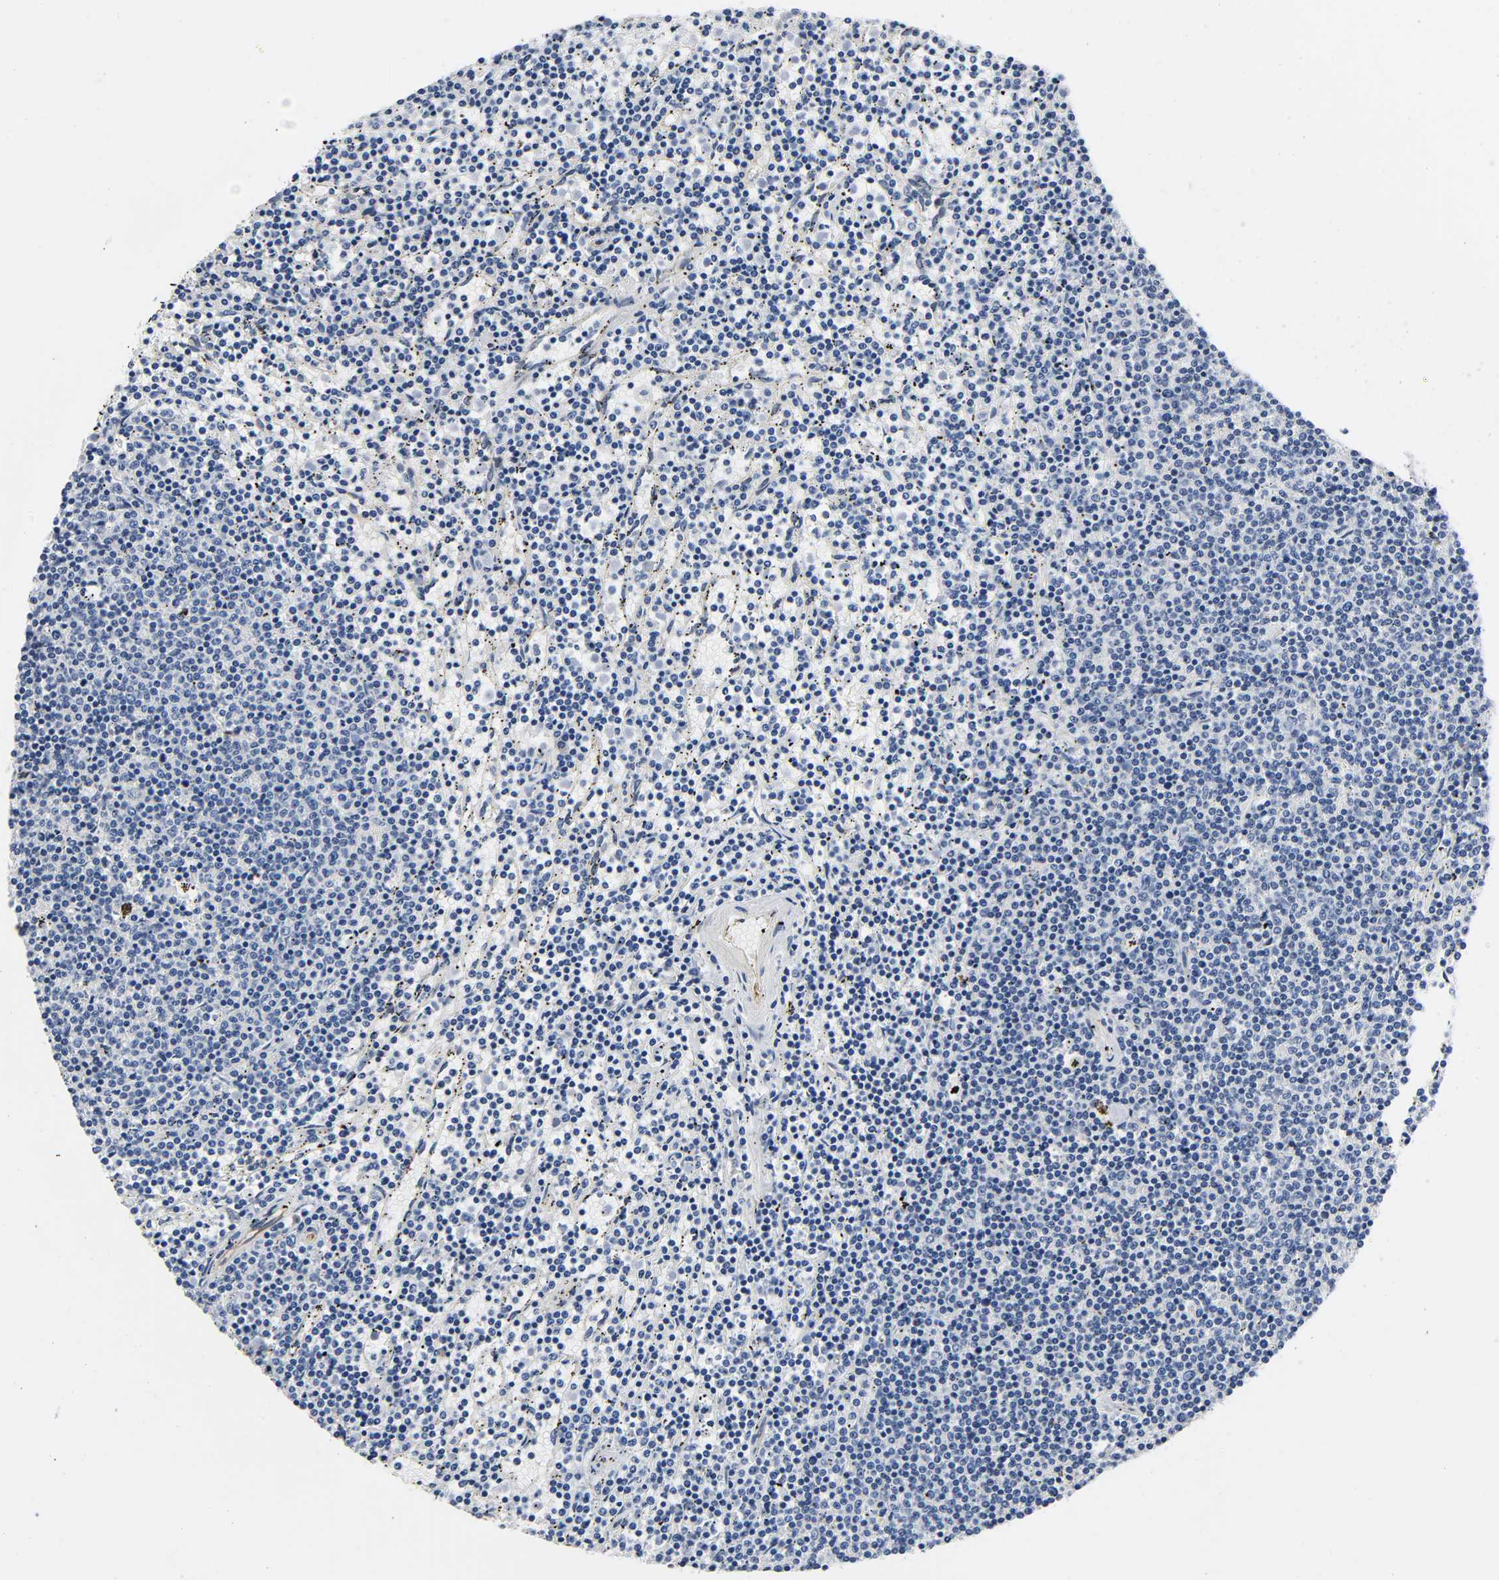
{"staining": {"intensity": "negative", "quantity": "none", "location": "none"}, "tissue": "lymphoma", "cell_type": "Tumor cells", "image_type": "cancer", "snomed": [{"axis": "morphology", "description": "Malignant lymphoma, non-Hodgkin's type, Low grade"}, {"axis": "topography", "description": "Spleen"}], "caption": "DAB (3,3'-diaminobenzidine) immunohistochemical staining of human lymphoma demonstrates no significant staining in tumor cells. The staining is performed using DAB (3,3'-diaminobenzidine) brown chromogen with nuclei counter-stained in using hematoxylin.", "gene": "ASB6", "patient": {"sex": "female", "age": 50}}